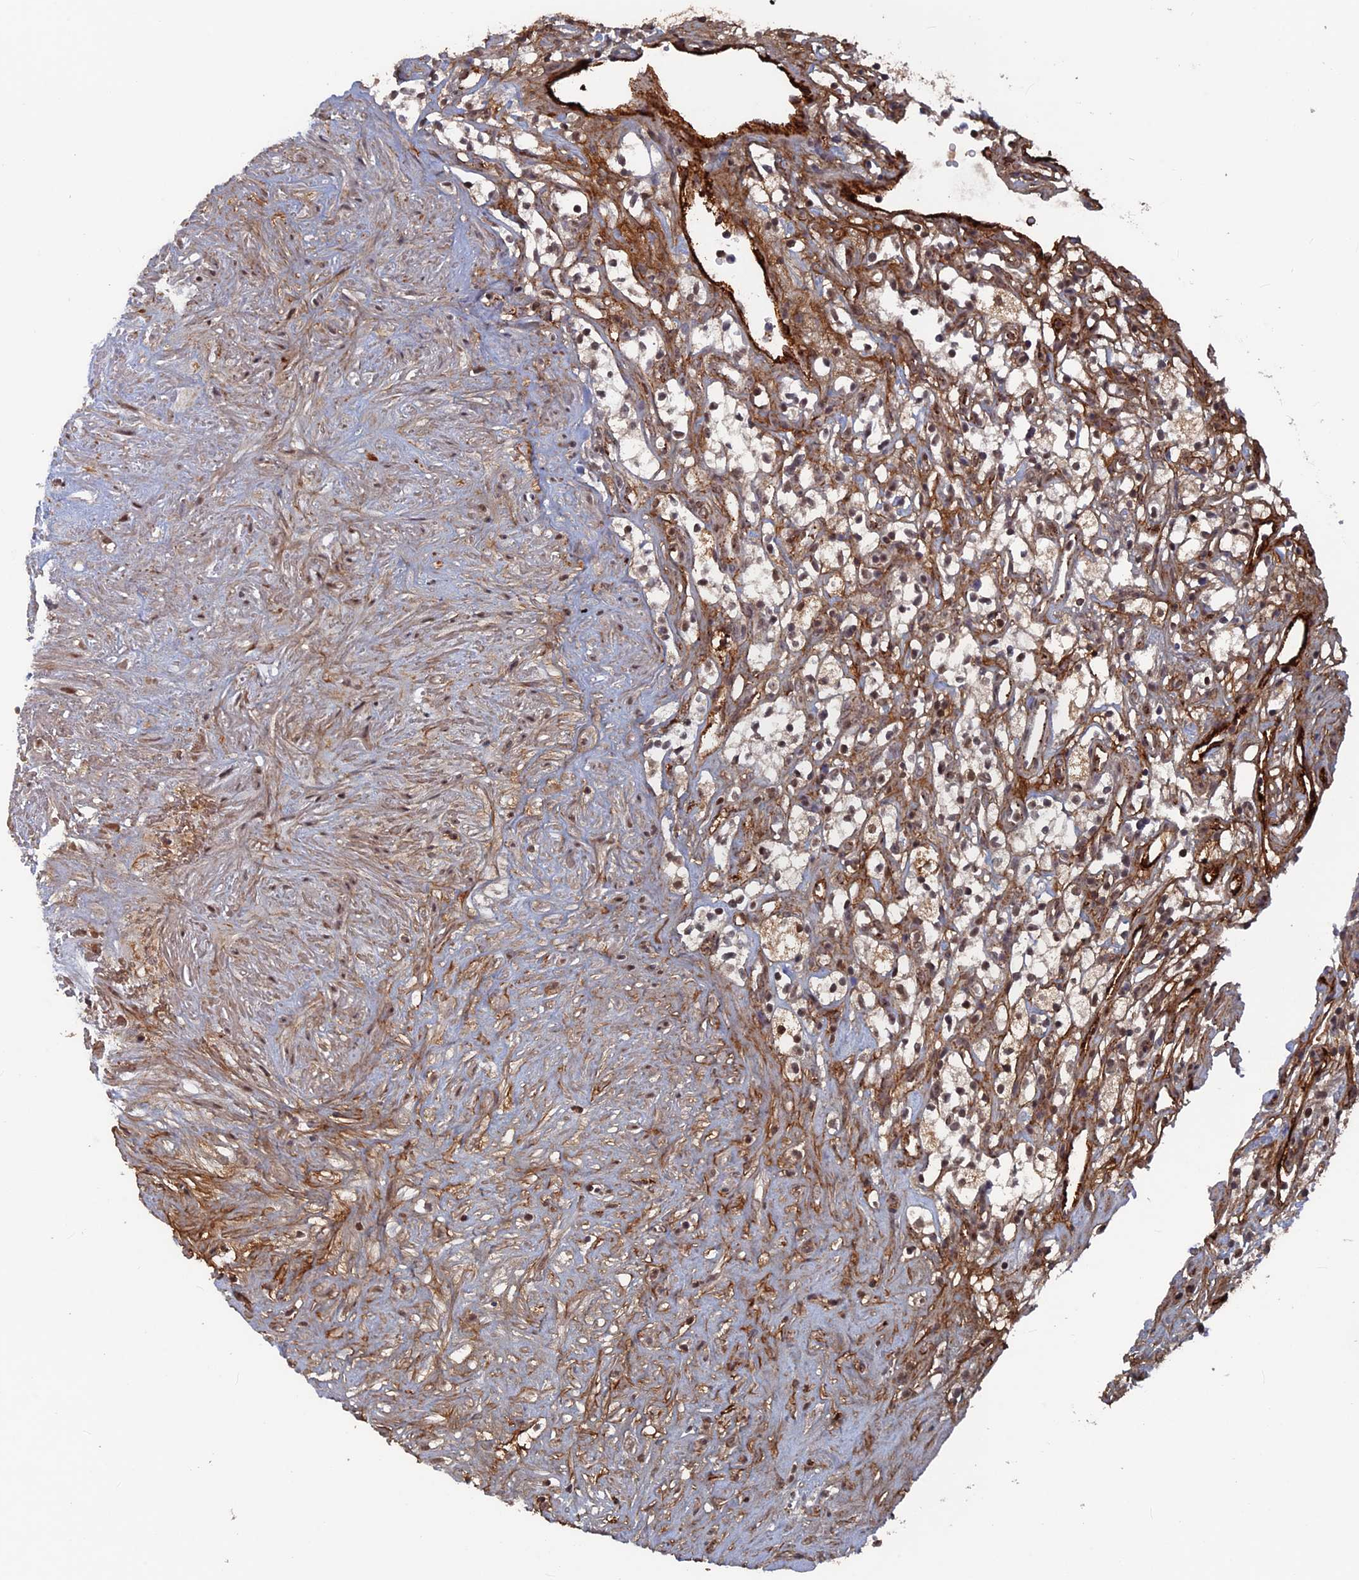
{"staining": {"intensity": "moderate", "quantity": "<25%", "location": "nuclear"}, "tissue": "renal cancer", "cell_type": "Tumor cells", "image_type": "cancer", "snomed": [{"axis": "morphology", "description": "Adenocarcinoma, NOS"}, {"axis": "topography", "description": "Kidney"}], "caption": "Renal cancer (adenocarcinoma) stained with a brown dye displays moderate nuclear positive expression in about <25% of tumor cells.", "gene": "SH3D21", "patient": {"sex": "male", "age": 59}}